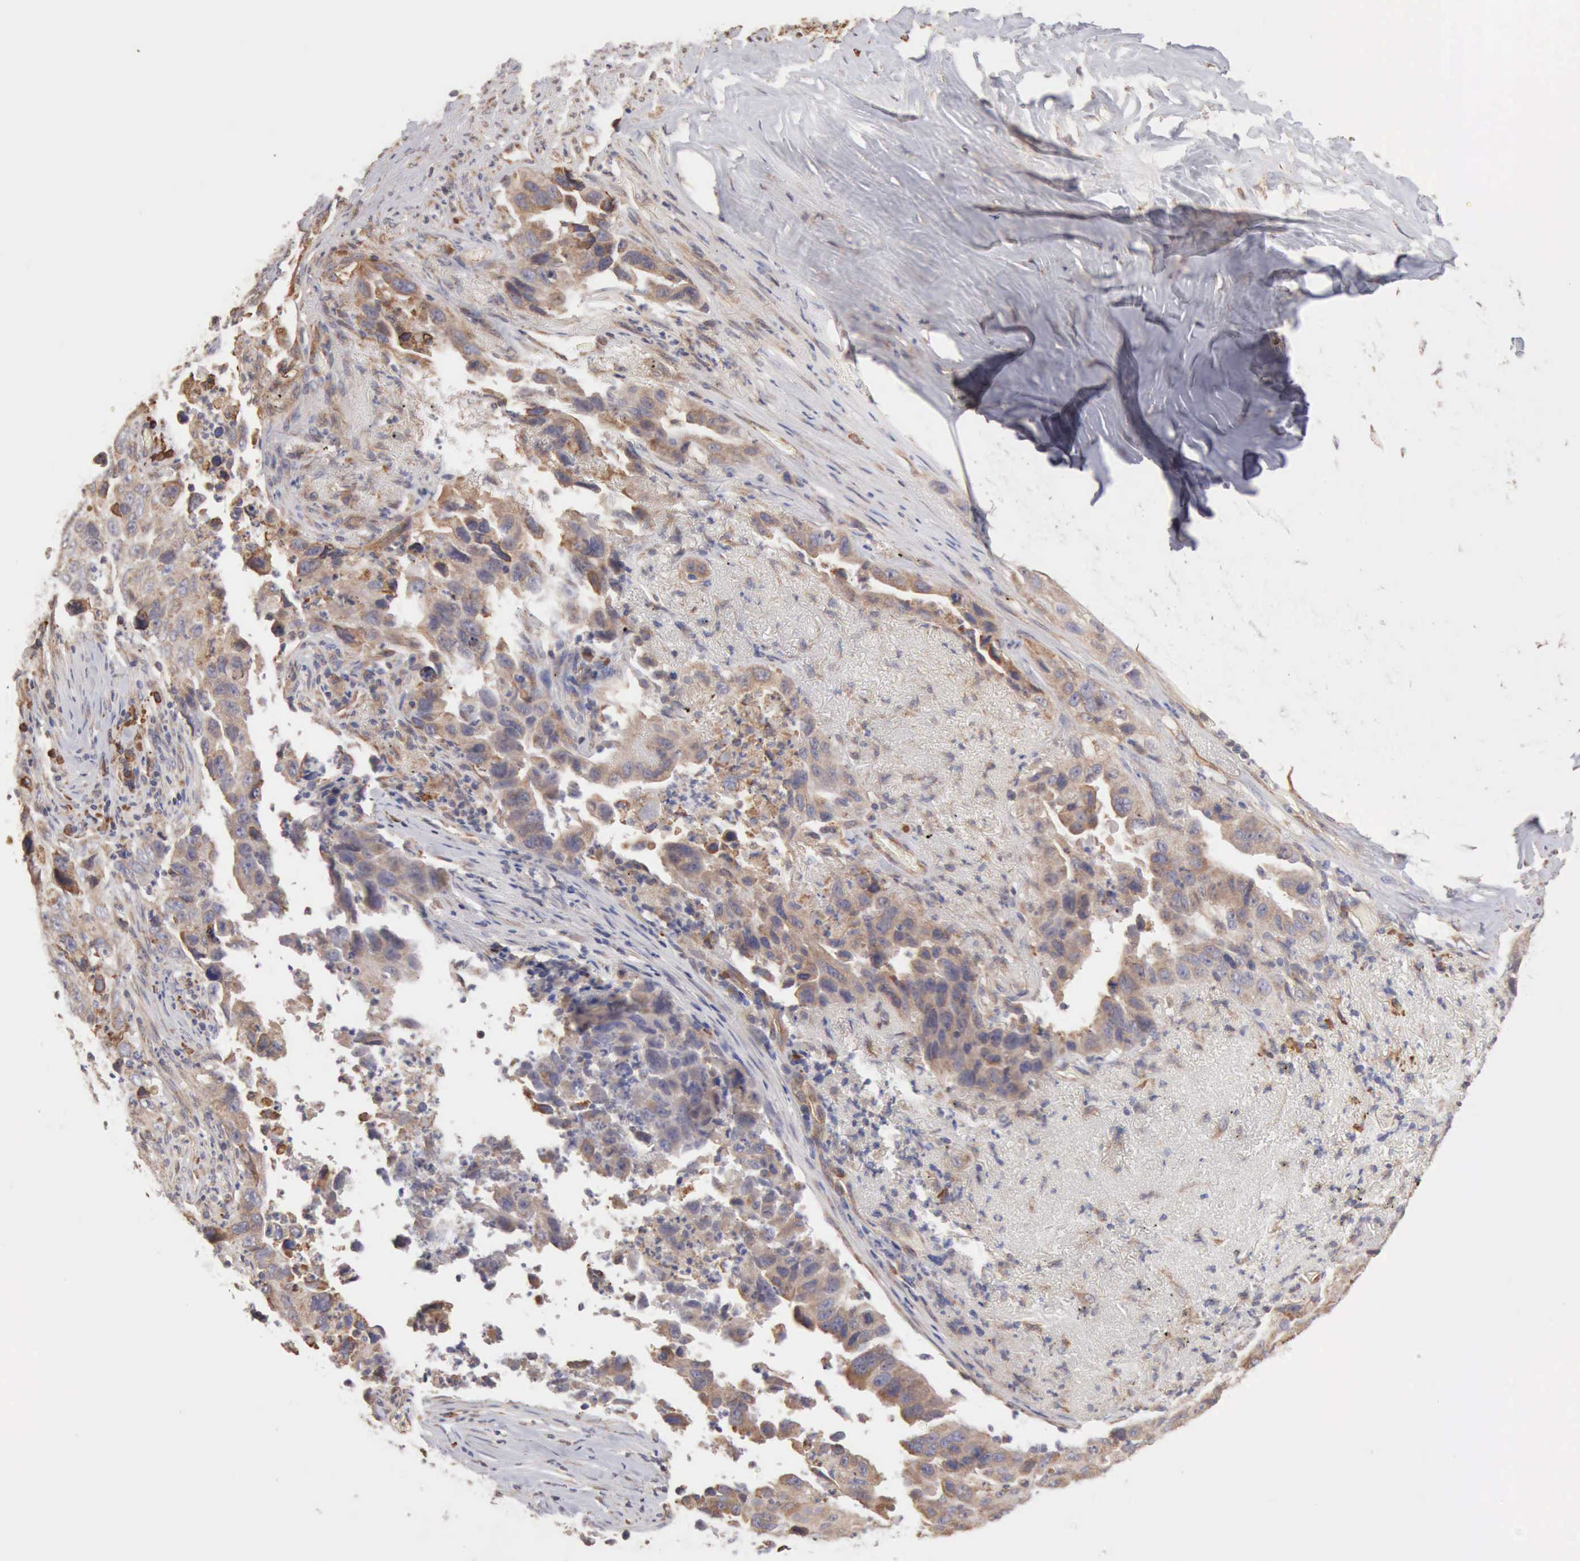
{"staining": {"intensity": "weak", "quantity": "25%-75%", "location": "cytoplasmic/membranous"}, "tissue": "lung cancer", "cell_type": "Tumor cells", "image_type": "cancer", "snomed": [{"axis": "morphology", "description": "Squamous cell carcinoma, NOS"}, {"axis": "topography", "description": "Lung"}], "caption": "This is a histology image of IHC staining of lung squamous cell carcinoma, which shows weak positivity in the cytoplasmic/membranous of tumor cells.", "gene": "GPR101", "patient": {"sex": "male", "age": 64}}